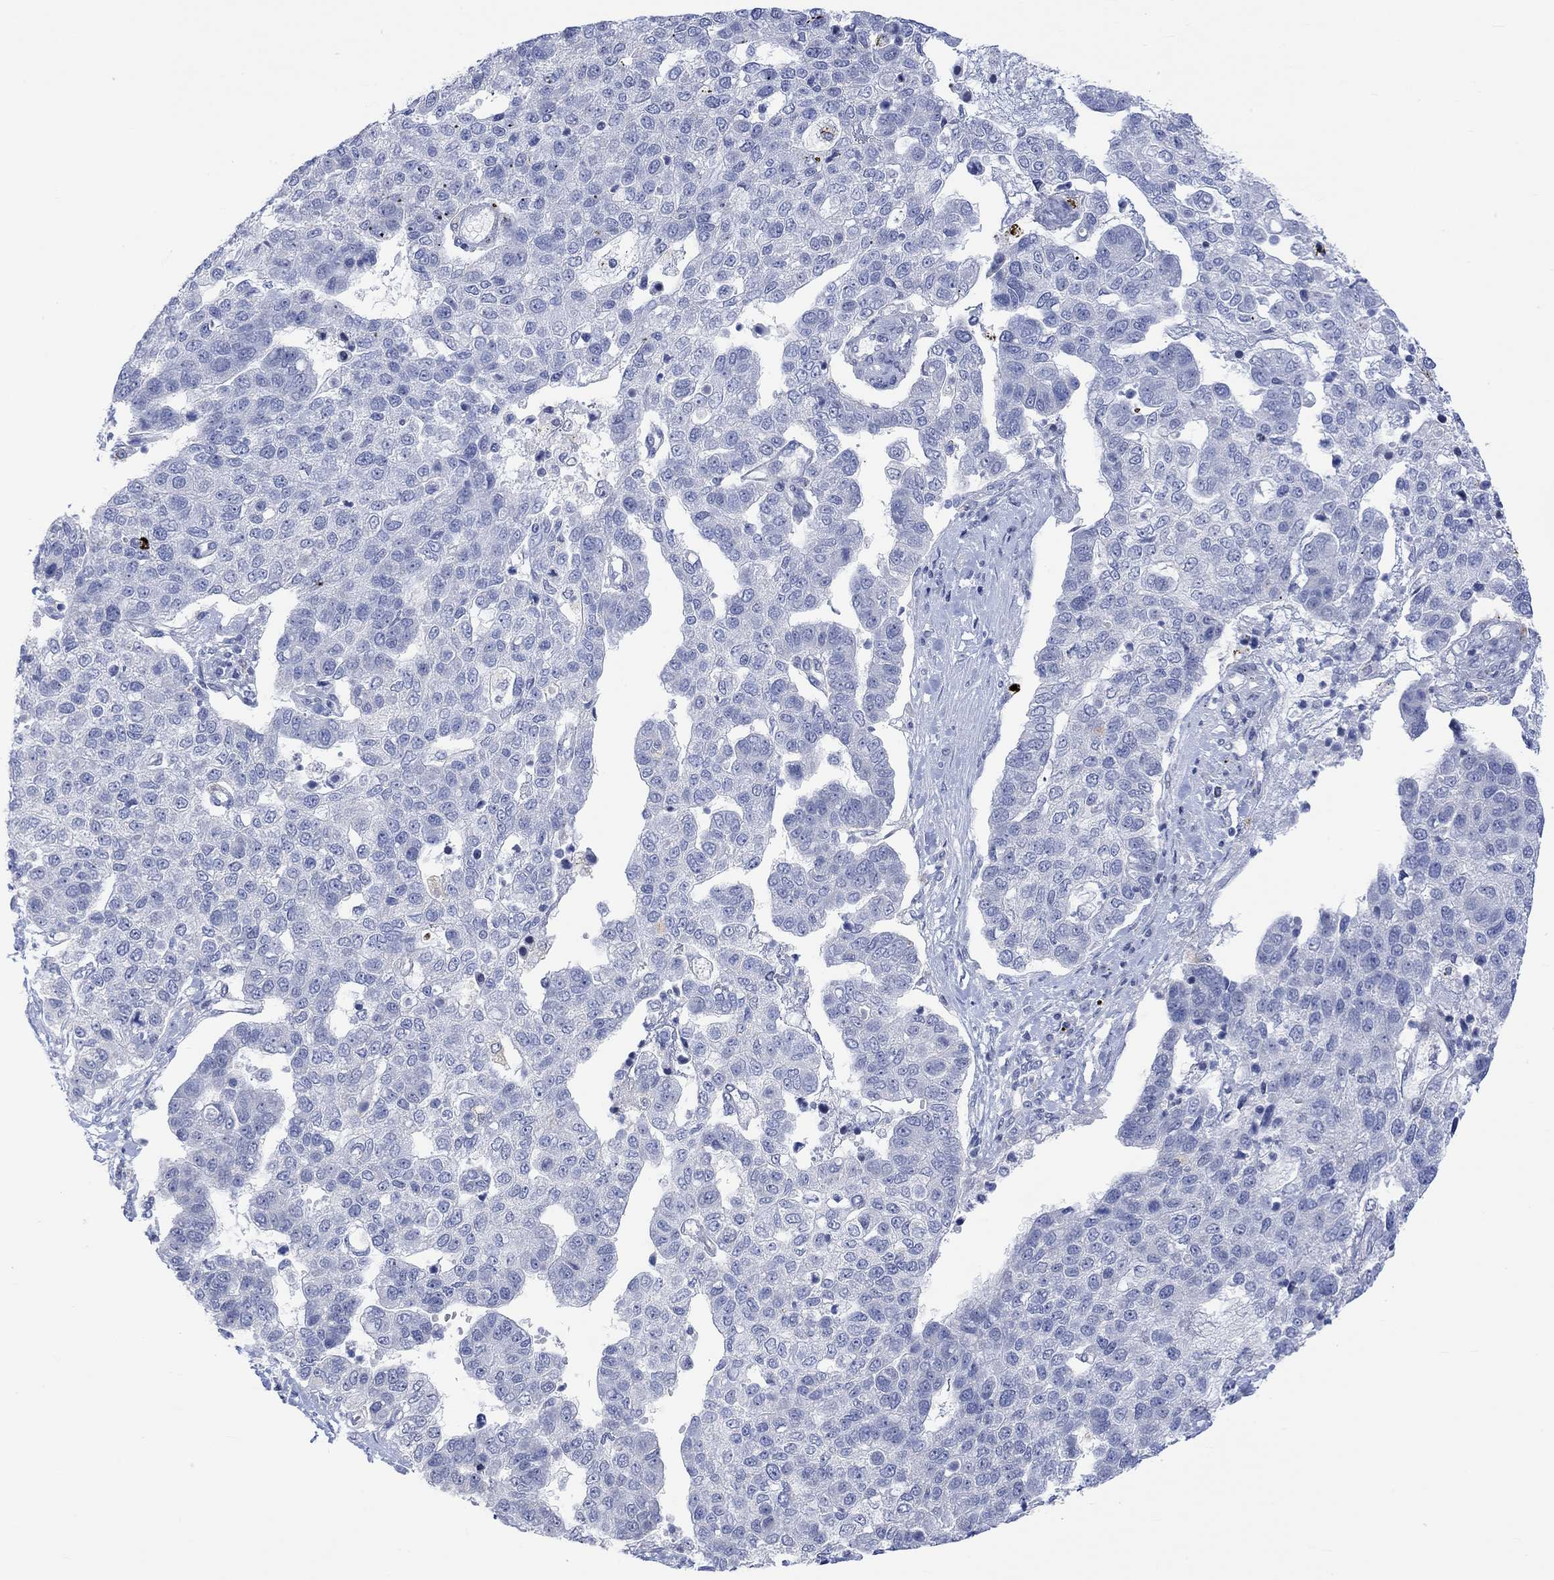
{"staining": {"intensity": "negative", "quantity": "none", "location": "none"}, "tissue": "pancreatic cancer", "cell_type": "Tumor cells", "image_type": "cancer", "snomed": [{"axis": "morphology", "description": "Adenocarcinoma, NOS"}, {"axis": "topography", "description": "Pancreas"}], "caption": "Pancreatic adenocarcinoma stained for a protein using immunohistochemistry (IHC) demonstrates no positivity tumor cells.", "gene": "DCX", "patient": {"sex": "female", "age": 61}}